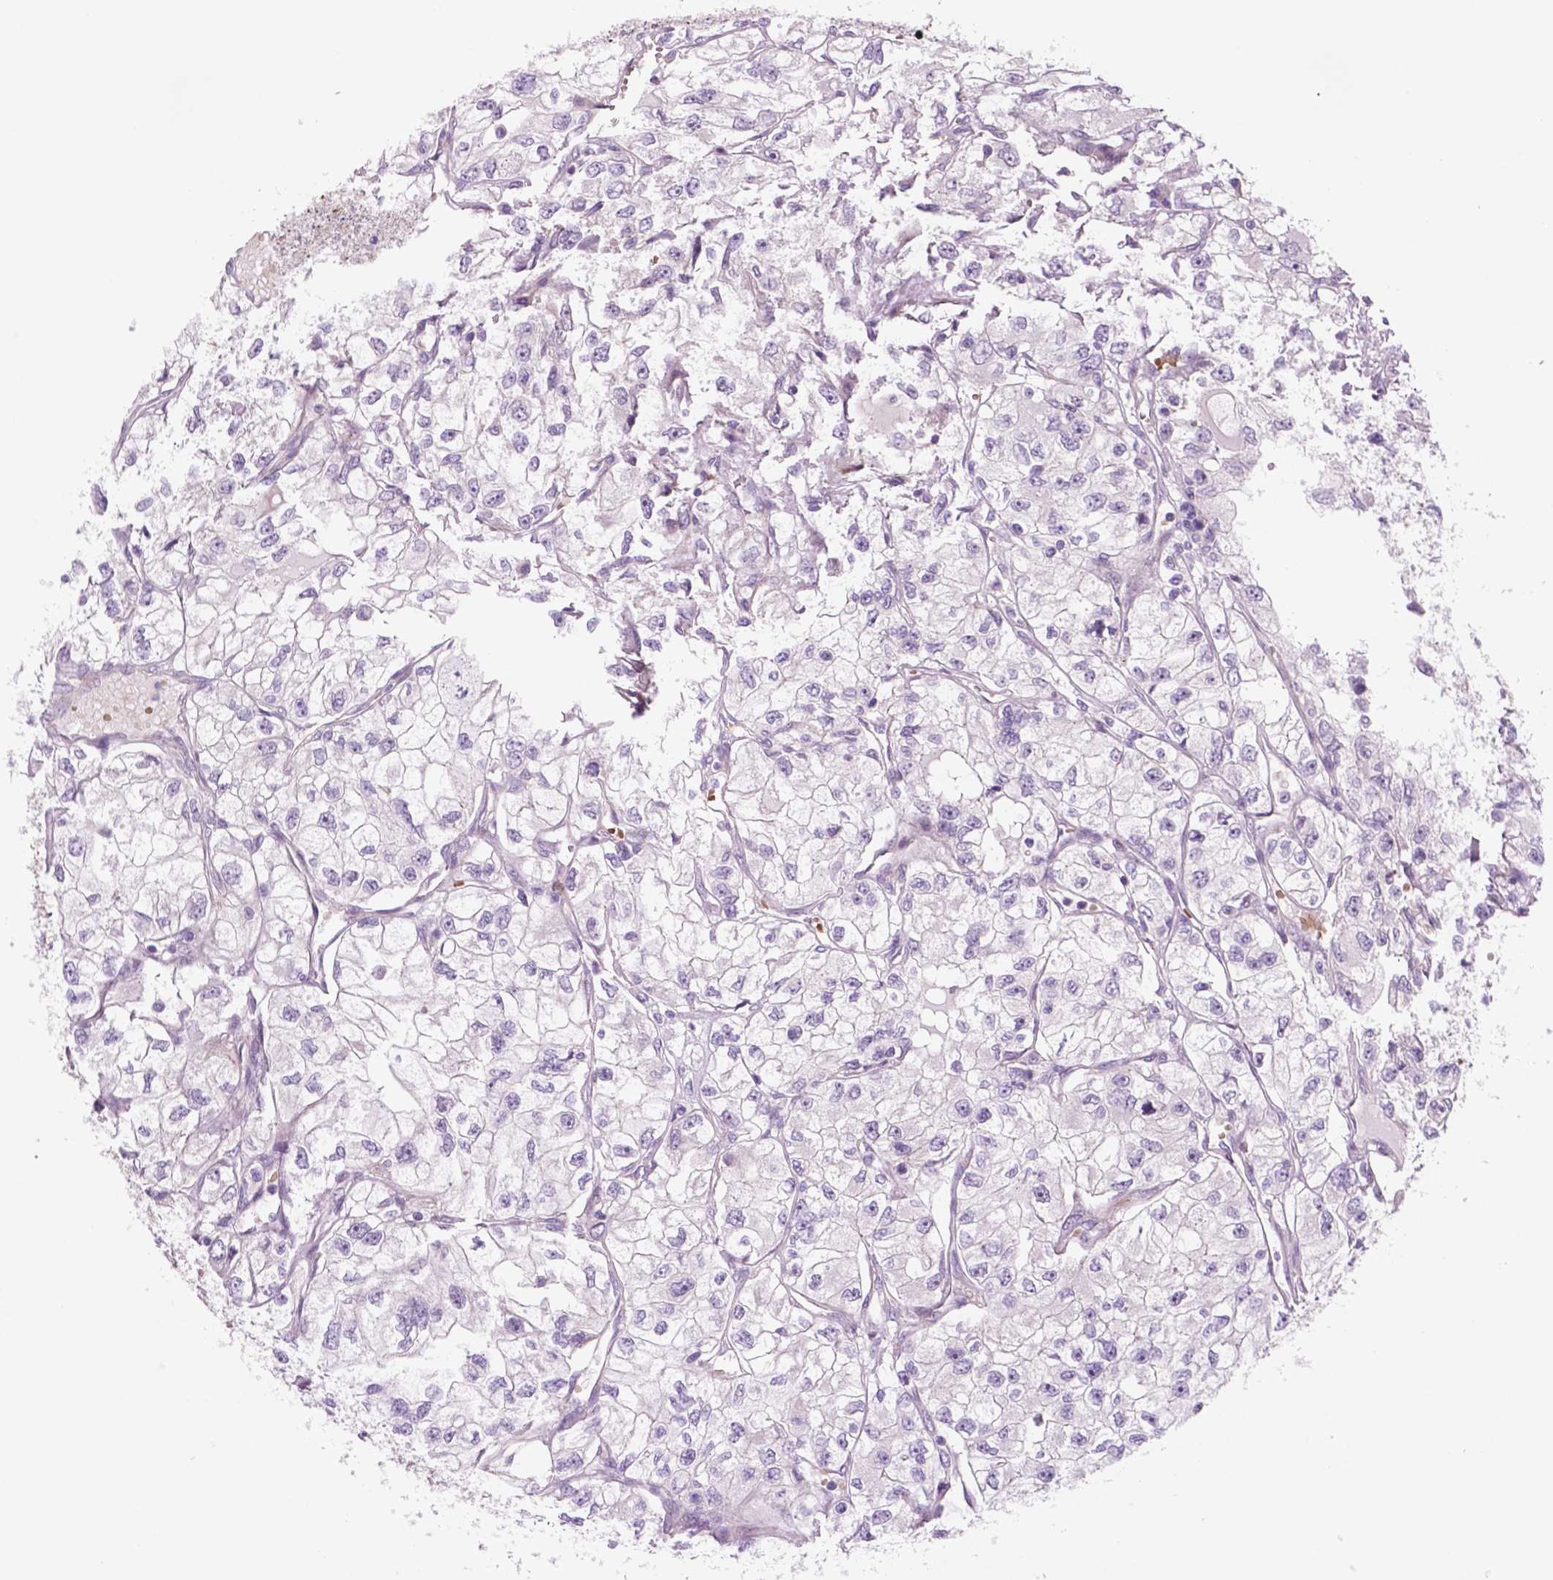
{"staining": {"intensity": "negative", "quantity": "none", "location": "none"}, "tissue": "renal cancer", "cell_type": "Tumor cells", "image_type": "cancer", "snomed": [{"axis": "morphology", "description": "Adenocarcinoma, NOS"}, {"axis": "topography", "description": "Kidney"}], "caption": "Renal adenocarcinoma was stained to show a protein in brown. There is no significant expression in tumor cells.", "gene": "RND3", "patient": {"sex": "female", "age": 59}}